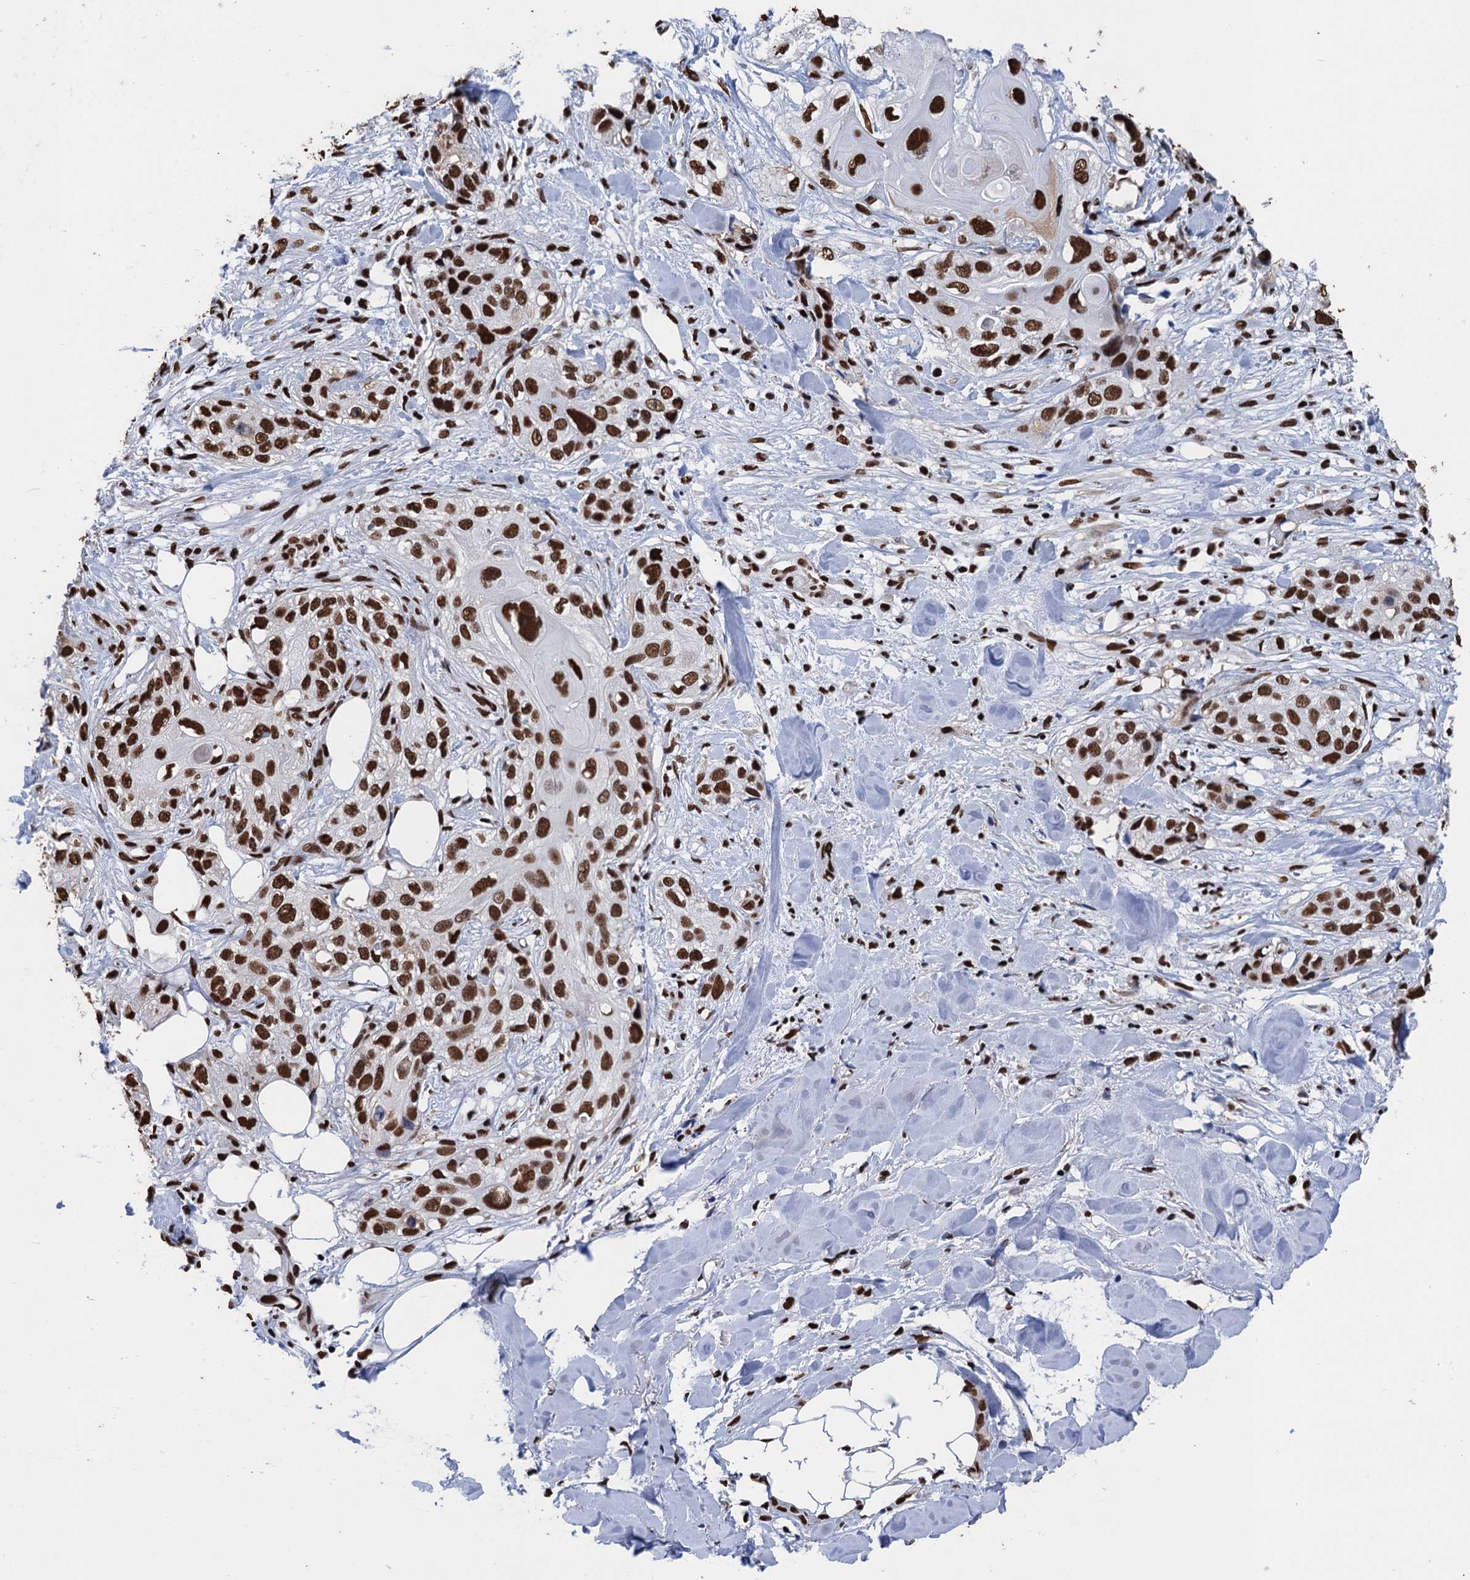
{"staining": {"intensity": "strong", "quantity": ">75%", "location": "nuclear"}, "tissue": "skin cancer", "cell_type": "Tumor cells", "image_type": "cancer", "snomed": [{"axis": "morphology", "description": "Normal tissue, NOS"}, {"axis": "morphology", "description": "Squamous cell carcinoma, NOS"}, {"axis": "topography", "description": "Skin"}], "caption": "Human skin squamous cell carcinoma stained for a protein (brown) exhibits strong nuclear positive staining in about >75% of tumor cells.", "gene": "UBA2", "patient": {"sex": "male", "age": 72}}